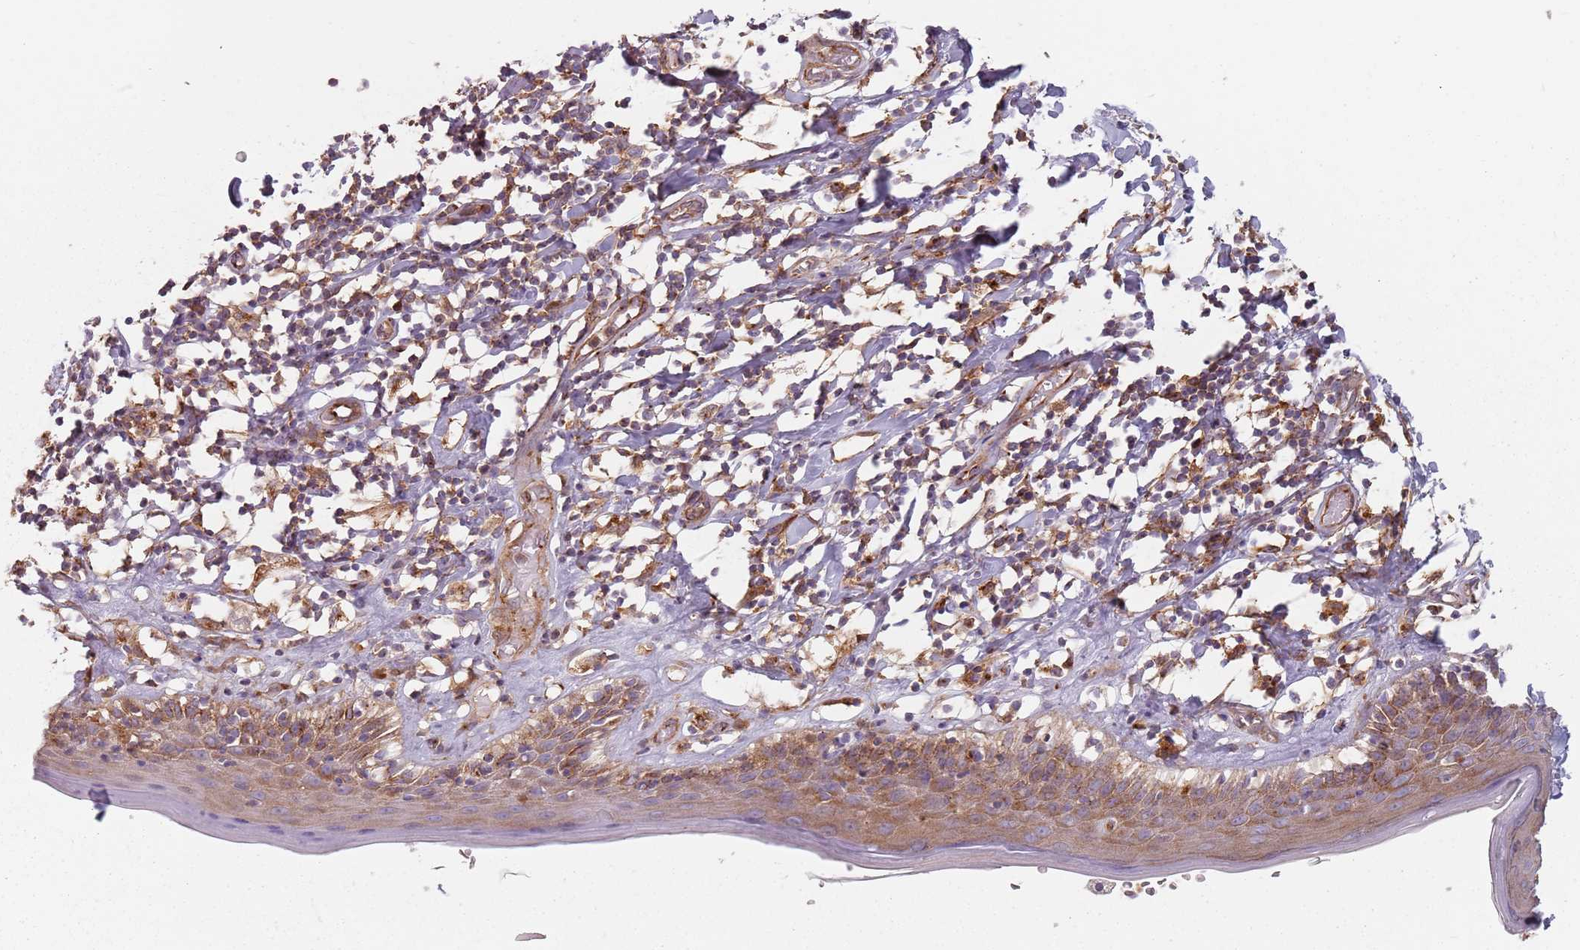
{"staining": {"intensity": "moderate", "quantity": ">75%", "location": "cytoplasmic/membranous"}, "tissue": "skin", "cell_type": "Epidermal cells", "image_type": "normal", "snomed": [{"axis": "morphology", "description": "Normal tissue, NOS"}, {"axis": "topography", "description": "Adipose tissue"}, {"axis": "topography", "description": "Vascular tissue"}, {"axis": "topography", "description": "Vulva"}, {"axis": "topography", "description": "Peripheral nerve tissue"}], "caption": "Skin stained with DAB immunohistochemistry (IHC) displays medium levels of moderate cytoplasmic/membranous positivity in about >75% of epidermal cells.", "gene": "TPD52L2", "patient": {"sex": "female", "age": 86}}